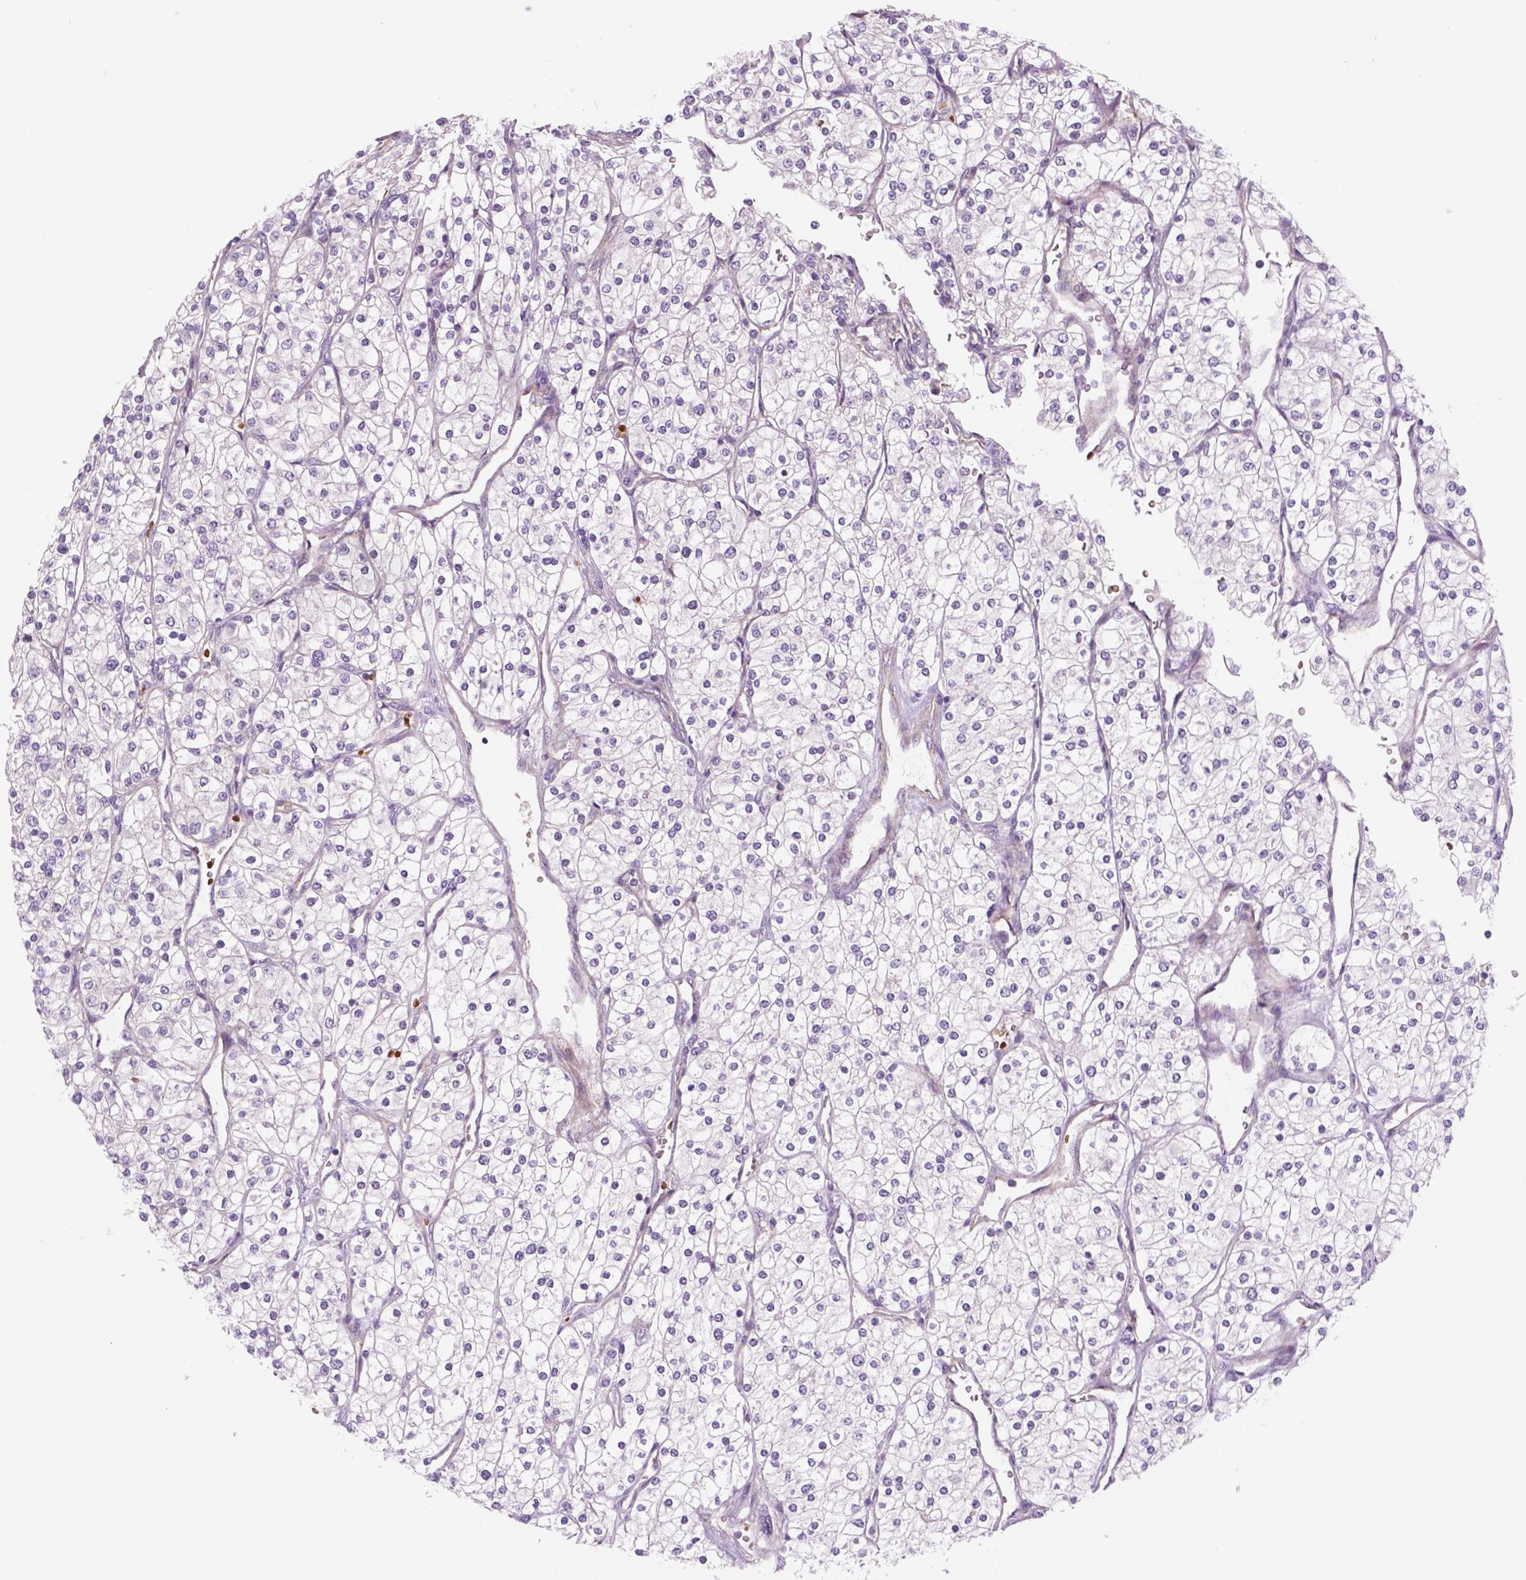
{"staining": {"intensity": "negative", "quantity": "none", "location": "none"}, "tissue": "renal cancer", "cell_type": "Tumor cells", "image_type": "cancer", "snomed": [{"axis": "morphology", "description": "Adenocarcinoma, NOS"}, {"axis": "topography", "description": "Kidney"}], "caption": "This is an immunohistochemistry micrograph of human adenocarcinoma (renal). There is no staining in tumor cells.", "gene": "RND3", "patient": {"sex": "male", "age": 80}}